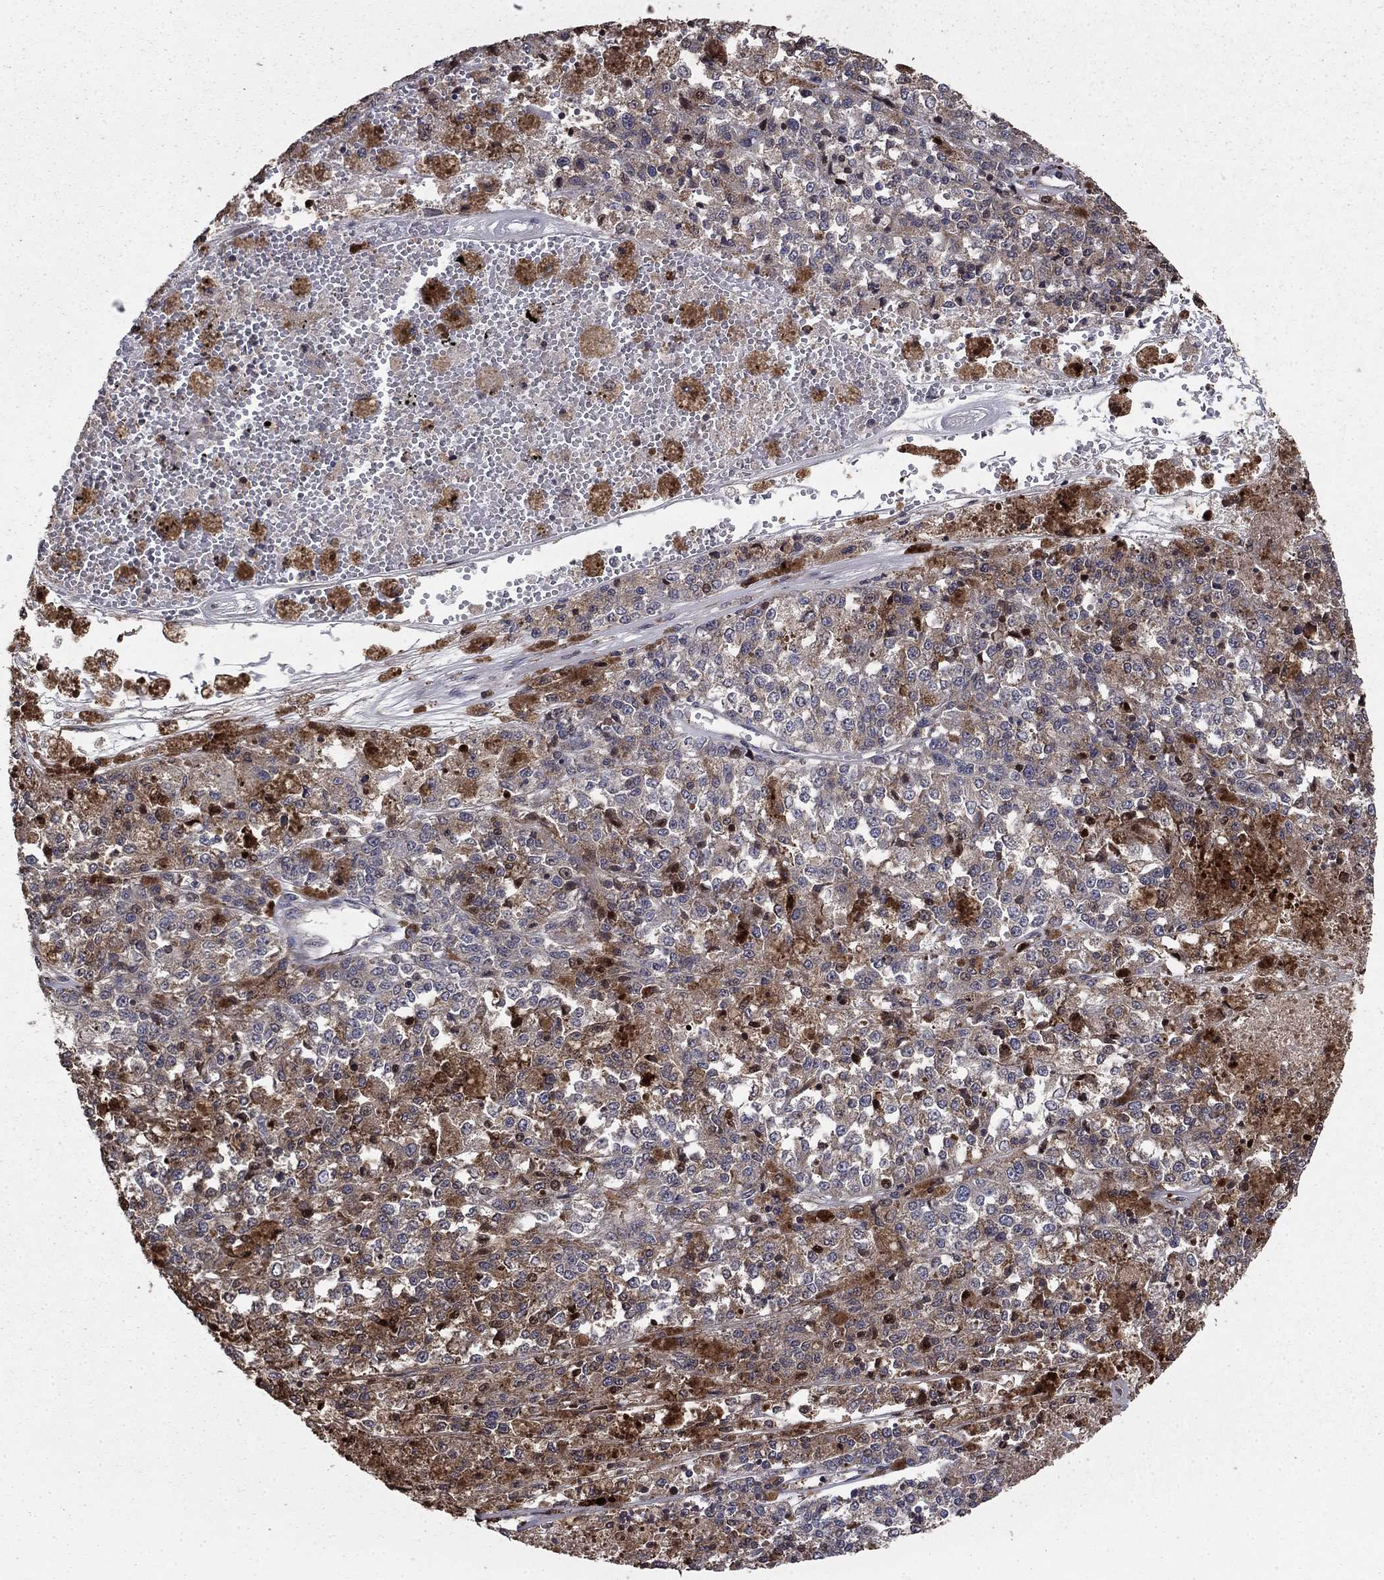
{"staining": {"intensity": "moderate", "quantity": "<25%", "location": "cytoplasmic/membranous"}, "tissue": "melanoma", "cell_type": "Tumor cells", "image_type": "cancer", "snomed": [{"axis": "morphology", "description": "Malignant melanoma, Metastatic site"}, {"axis": "topography", "description": "Lymph node"}], "caption": "Immunohistochemical staining of human melanoma displays low levels of moderate cytoplasmic/membranous protein expression in about <25% of tumor cells.", "gene": "GYG1", "patient": {"sex": "female", "age": 64}}